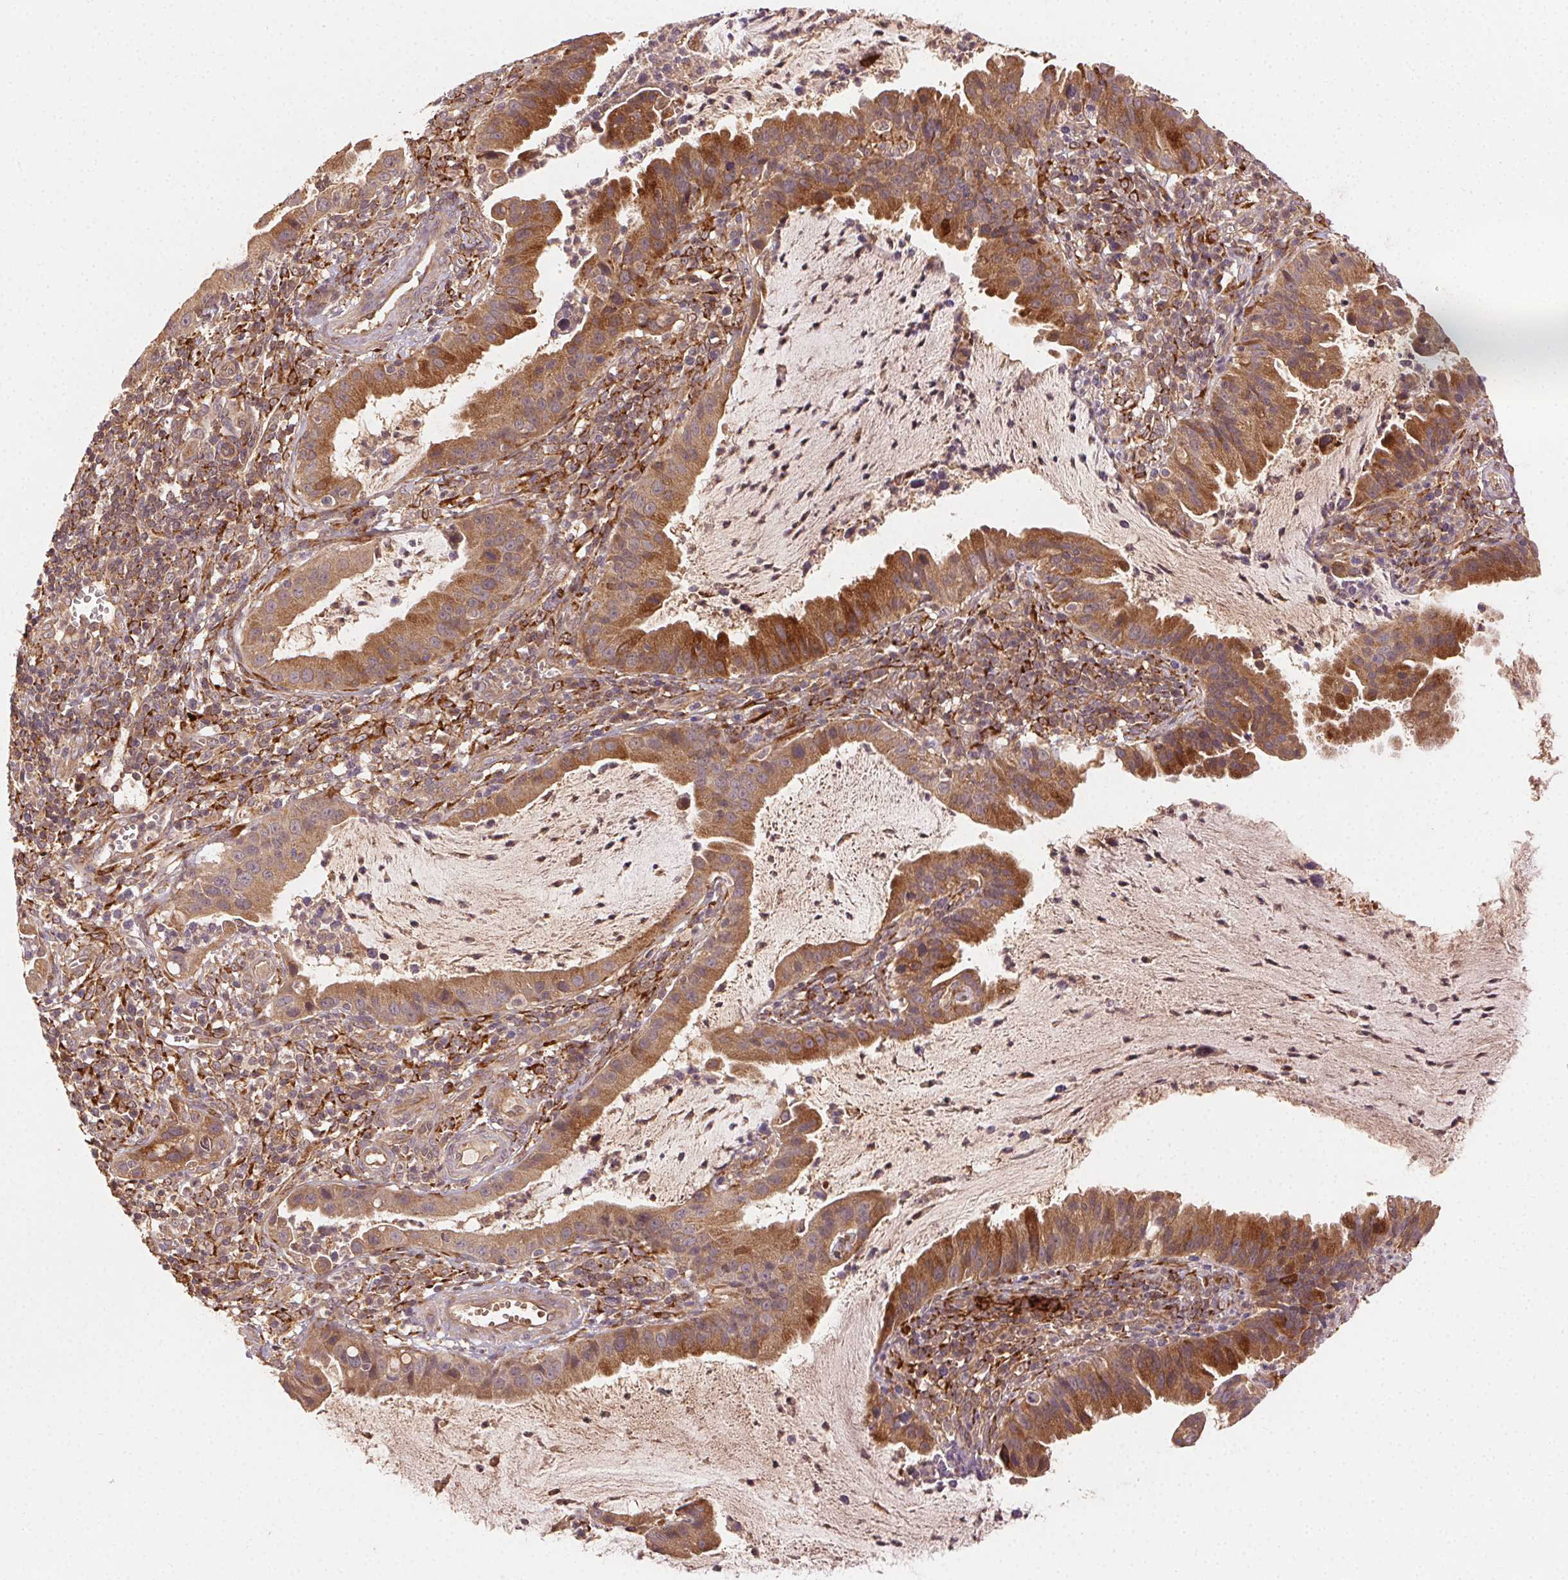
{"staining": {"intensity": "moderate", "quantity": ">75%", "location": "cytoplasmic/membranous"}, "tissue": "cervical cancer", "cell_type": "Tumor cells", "image_type": "cancer", "snomed": [{"axis": "morphology", "description": "Adenocarcinoma, NOS"}, {"axis": "topography", "description": "Cervix"}], "caption": "The immunohistochemical stain shows moderate cytoplasmic/membranous expression in tumor cells of cervical cancer (adenocarcinoma) tissue. (brown staining indicates protein expression, while blue staining denotes nuclei).", "gene": "KLHL15", "patient": {"sex": "female", "age": 34}}